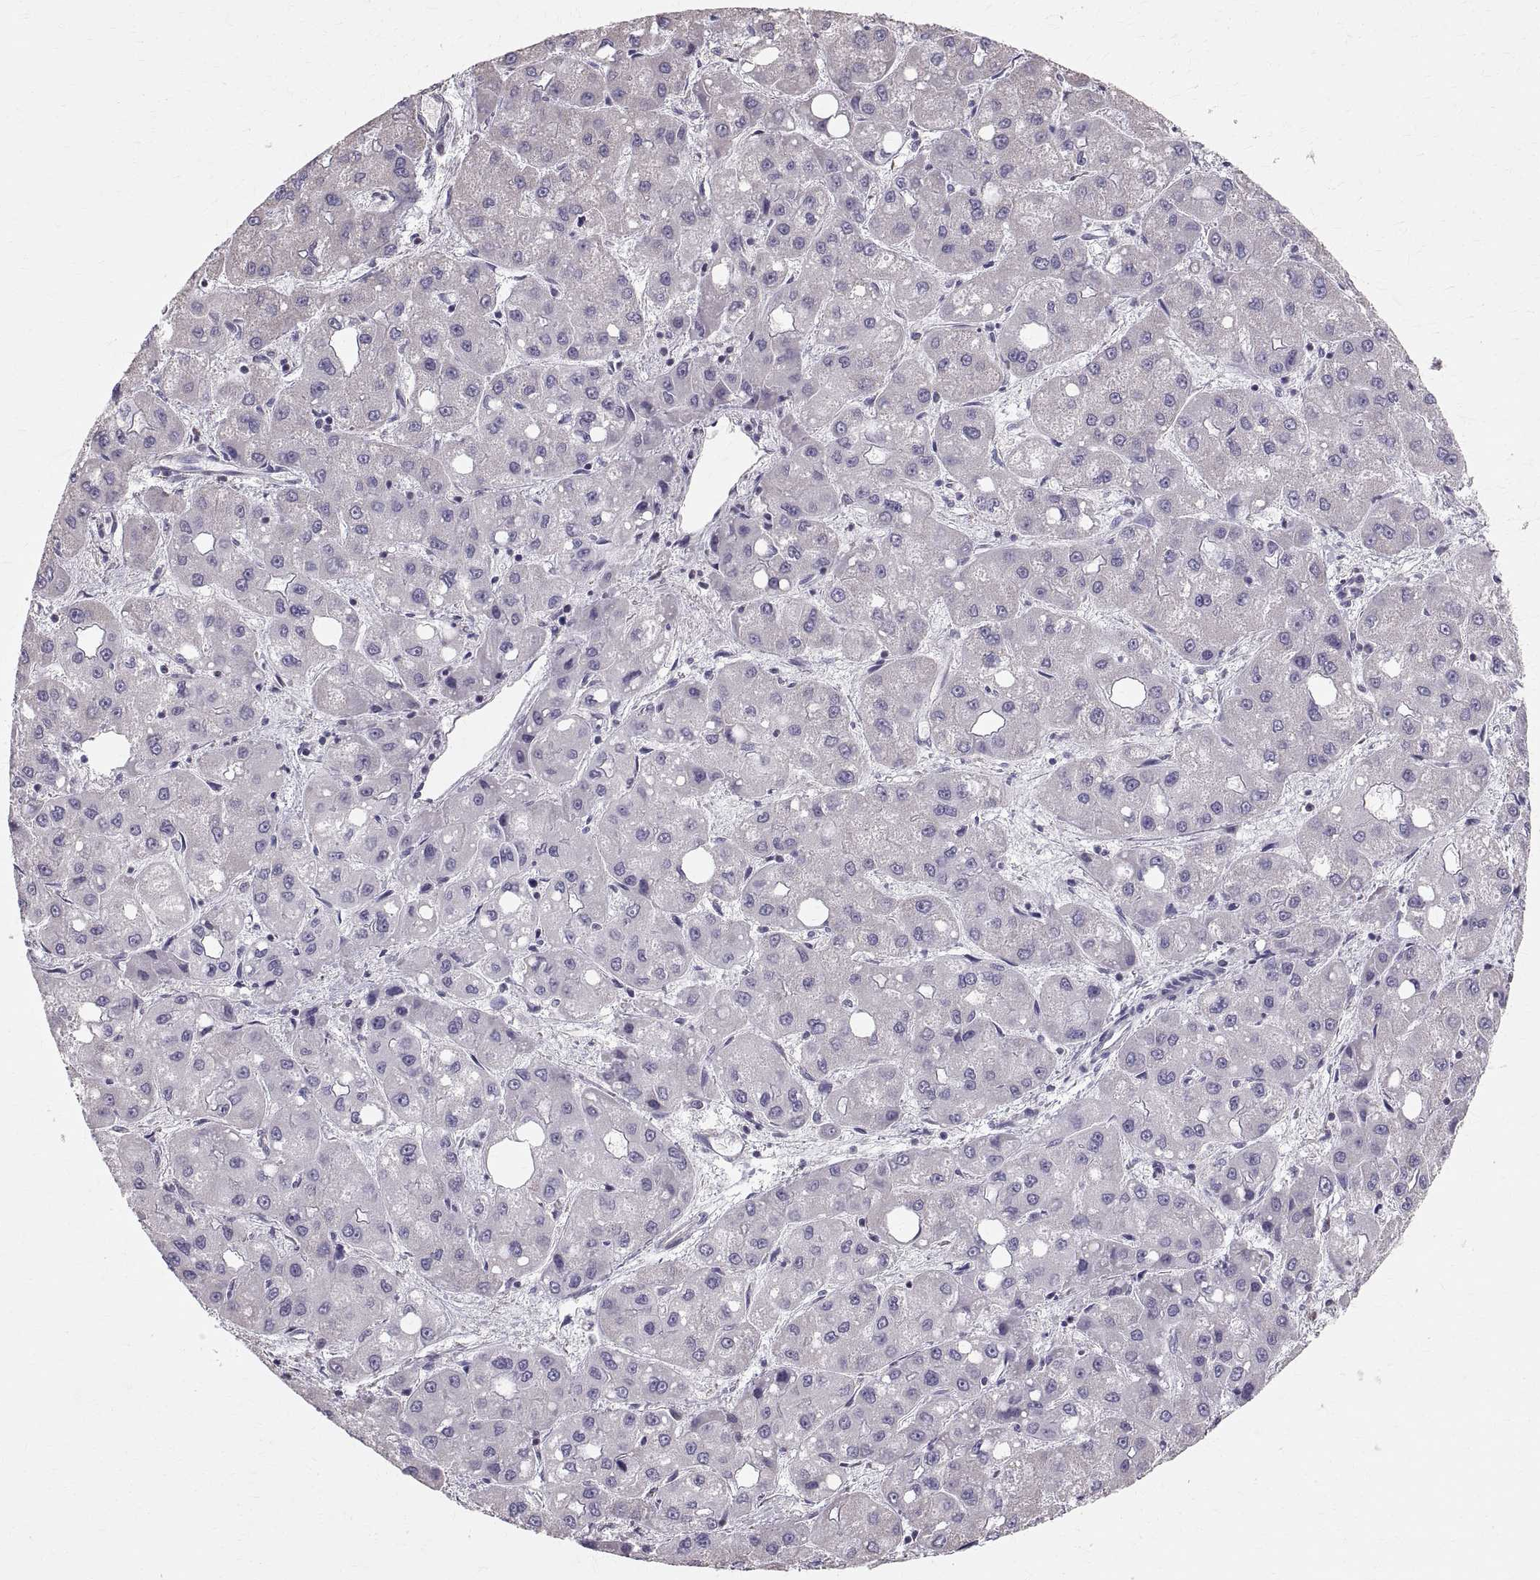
{"staining": {"intensity": "negative", "quantity": "none", "location": "none"}, "tissue": "liver cancer", "cell_type": "Tumor cells", "image_type": "cancer", "snomed": [{"axis": "morphology", "description": "Carcinoma, Hepatocellular, NOS"}, {"axis": "topography", "description": "Liver"}], "caption": "Human liver cancer (hepatocellular carcinoma) stained for a protein using immunohistochemistry (IHC) exhibits no staining in tumor cells.", "gene": "STMND1", "patient": {"sex": "male", "age": 73}}